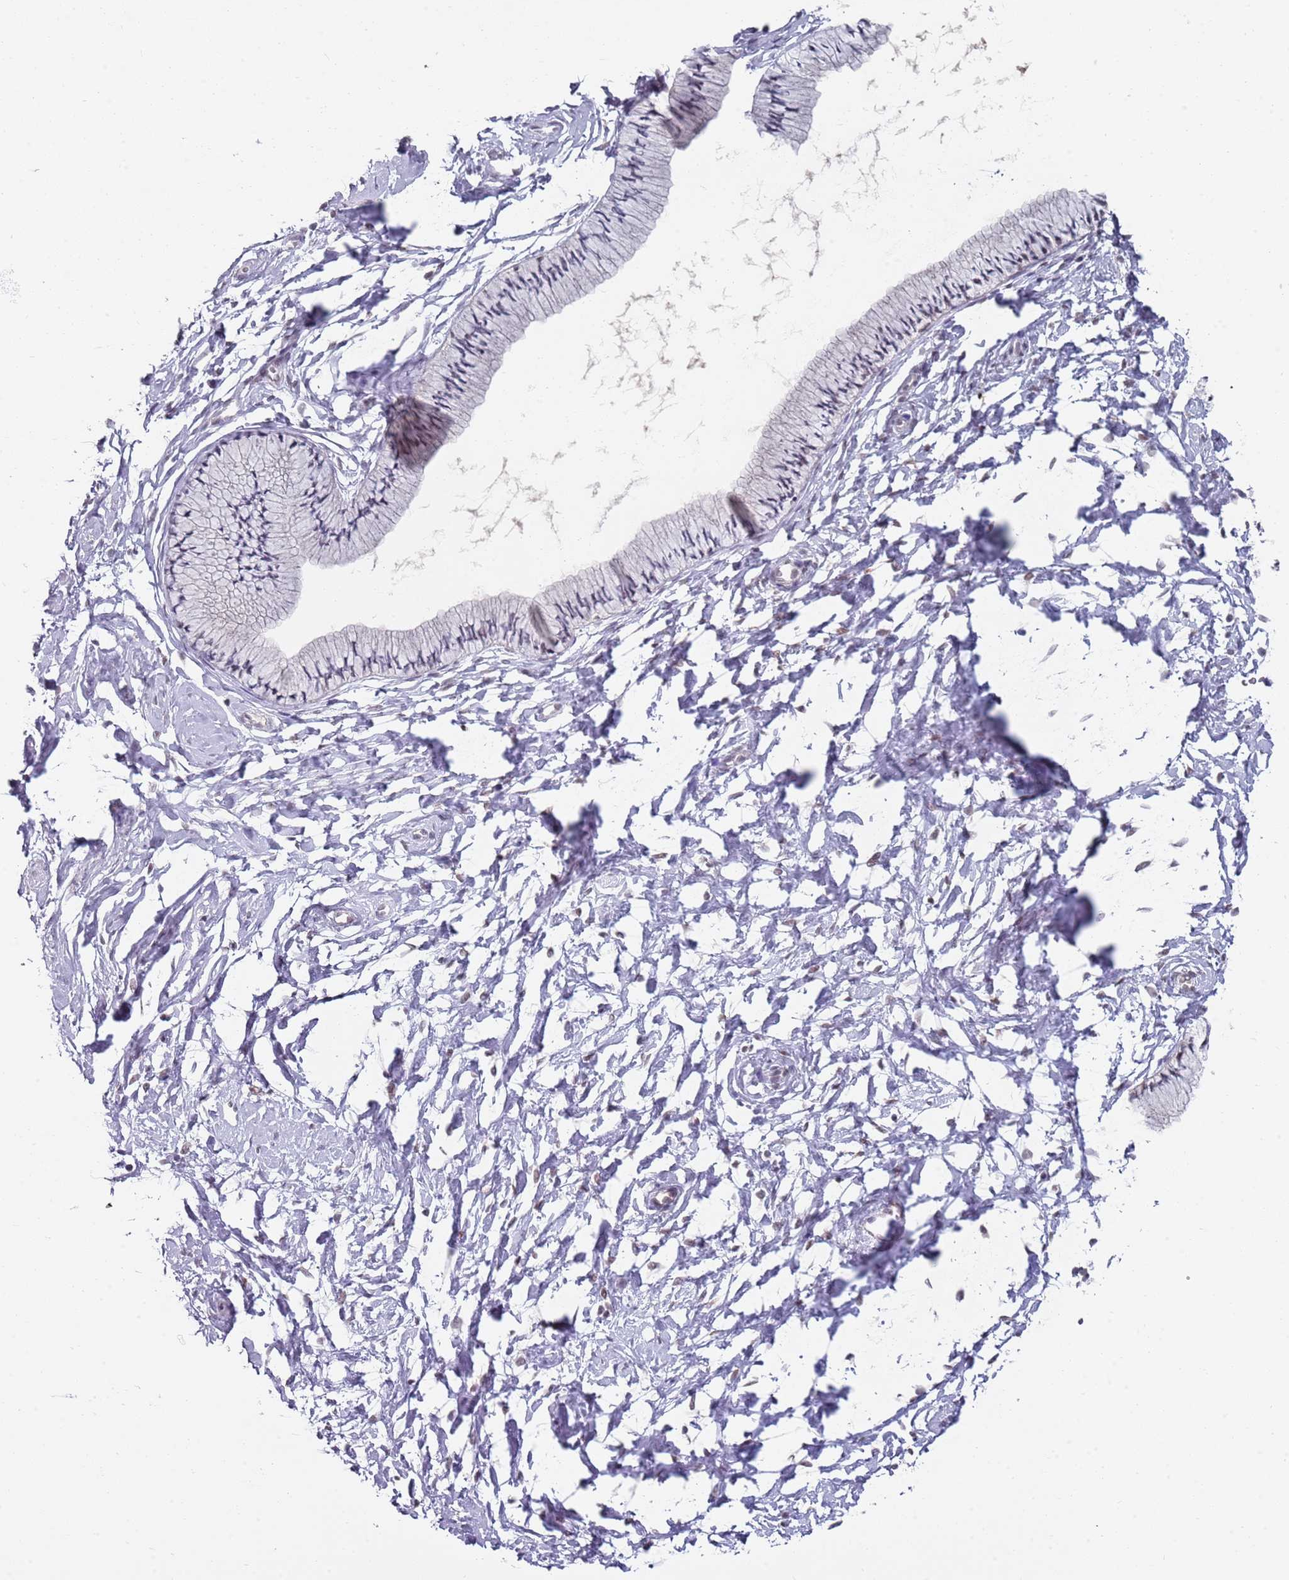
{"staining": {"intensity": "negative", "quantity": "none", "location": "none"}, "tissue": "cervix", "cell_type": "Glandular cells", "image_type": "normal", "snomed": [{"axis": "morphology", "description": "Normal tissue, NOS"}, {"axis": "topography", "description": "Cervix"}], "caption": "Human cervix stained for a protein using IHC exhibits no expression in glandular cells.", "gene": "SMARCAL1", "patient": {"sex": "female", "age": 33}}